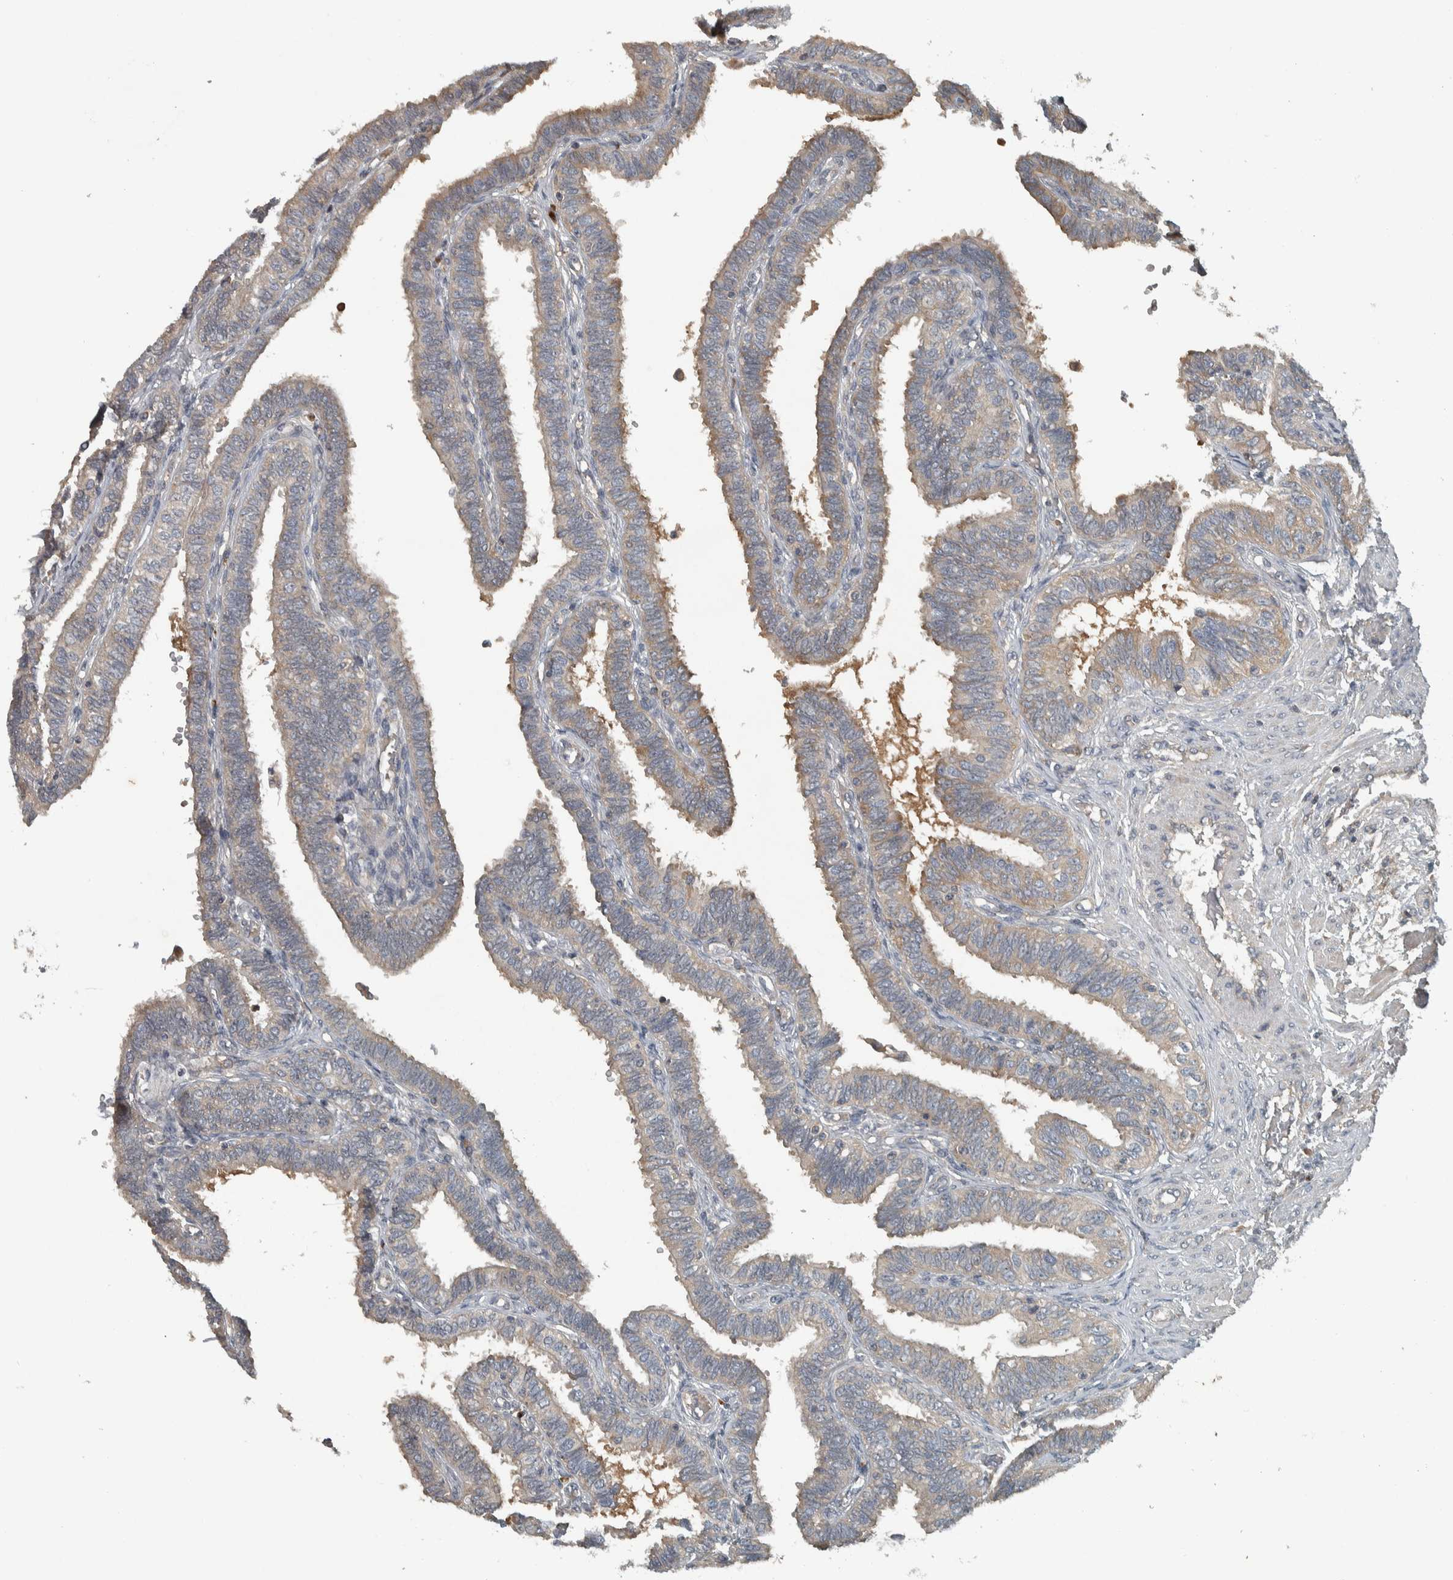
{"staining": {"intensity": "weak", "quantity": "25%-75%", "location": "cytoplasmic/membranous"}, "tissue": "fallopian tube", "cell_type": "Glandular cells", "image_type": "normal", "snomed": [{"axis": "morphology", "description": "Normal tissue, NOS"}, {"axis": "topography", "description": "Fallopian tube"}, {"axis": "topography", "description": "Placenta"}], "caption": "Immunohistochemistry (IHC) image of benign human fallopian tube stained for a protein (brown), which displays low levels of weak cytoplasmic/membranous expression in approximately 25%-75% of glandular cells.", "gene": "CLCN2", "patient": {"sex": "female", "age": 34}}